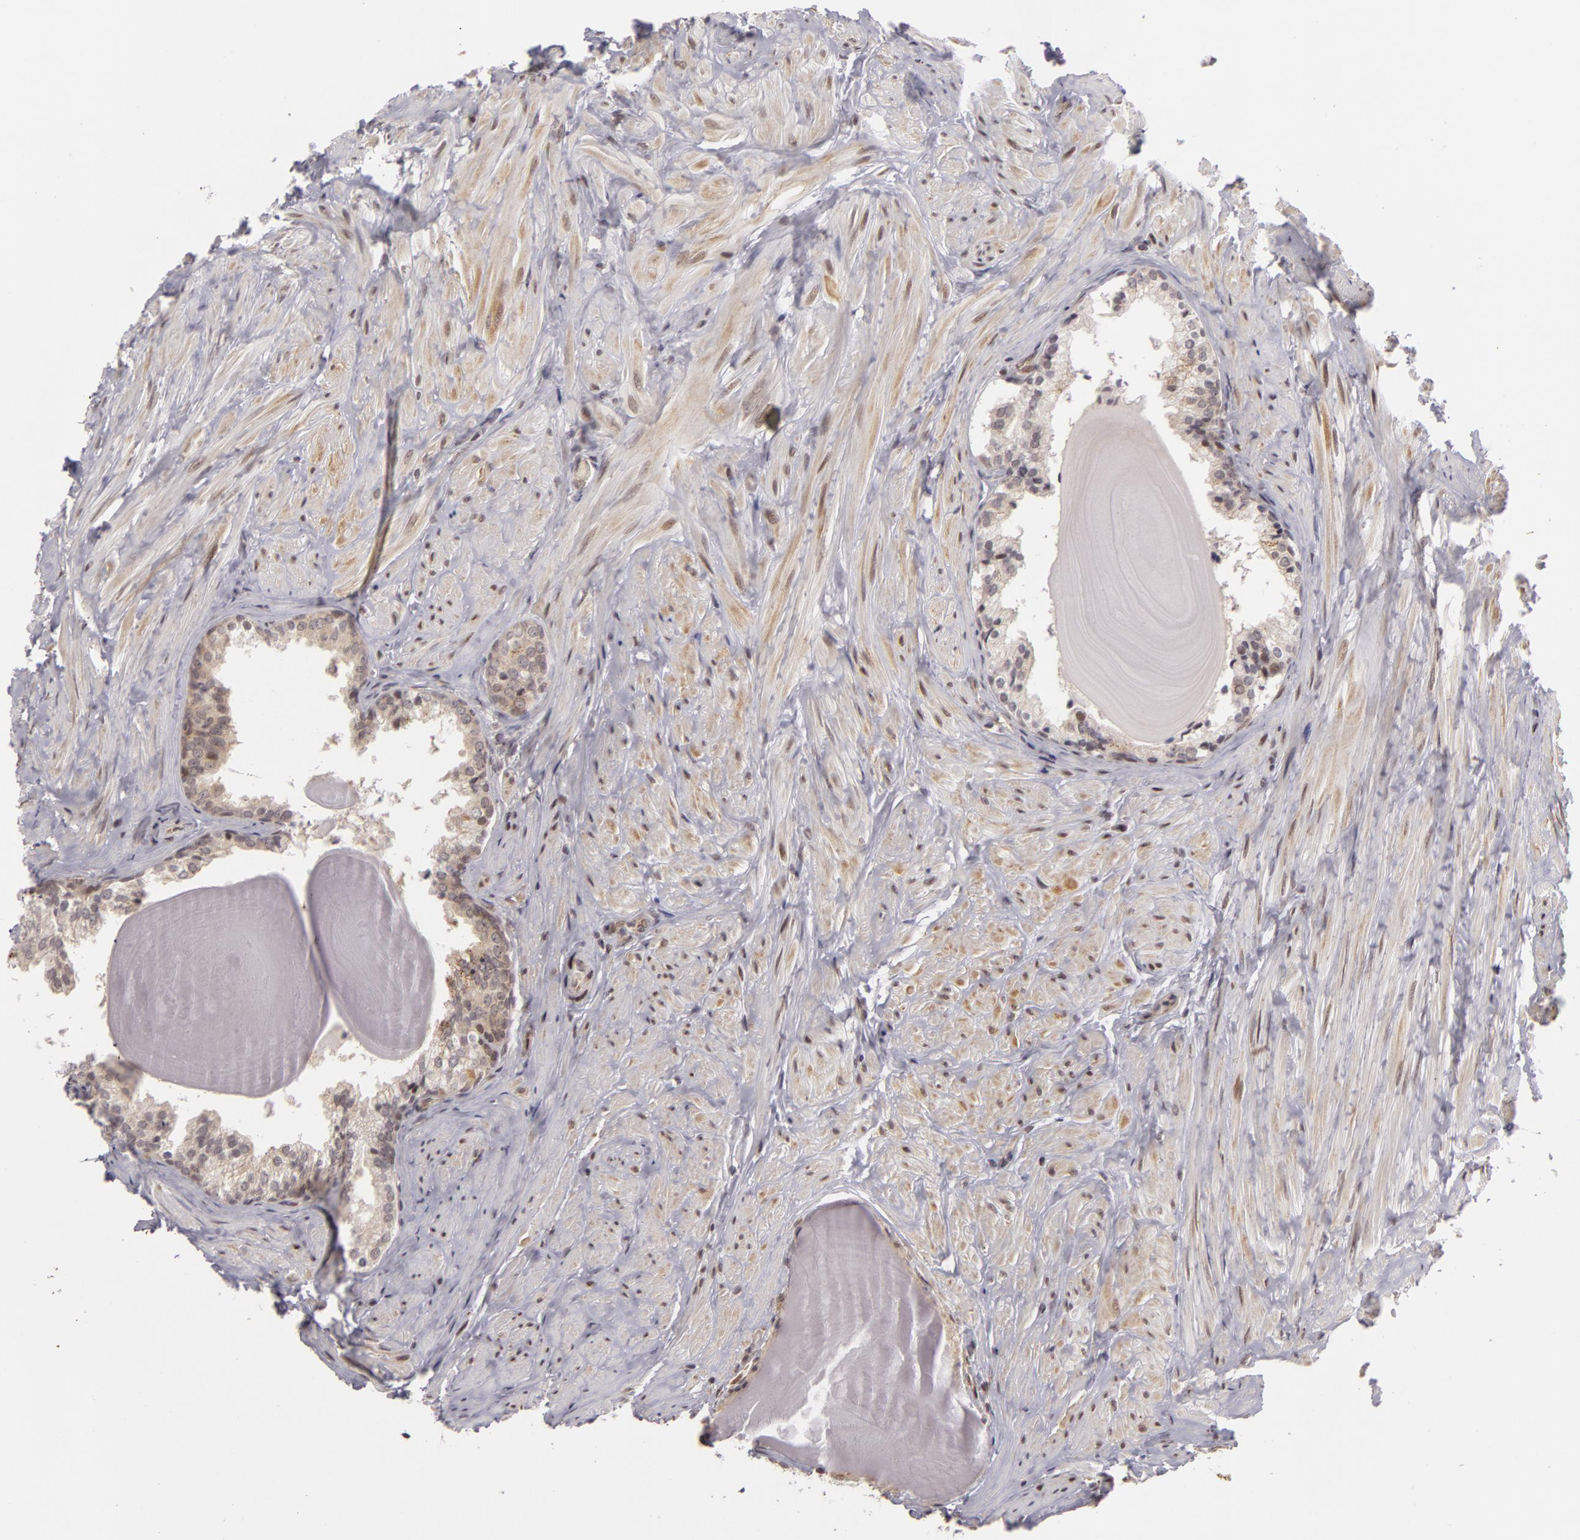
{"staining": {"intensity": "moderate", "quantity": "<25%", "location": "nuclear"}, "tissue": "prostate", "cell_type": "Glandular cells", "image_type": "normal", "snomed": [{"axis": "morphology", "description": "Normal tissue, NOS"}, {"axis": "topography", "description": "Prostate"}], "caption": "Immunohistochemical staining of benign human prostate reveals <25% levels of moderate nuclear protein expression in approximately <25% of glandular cells. Nuclei are stained in blue.", "gene": "ZNF133", "patient": {"sex": "male", "age": 65}}